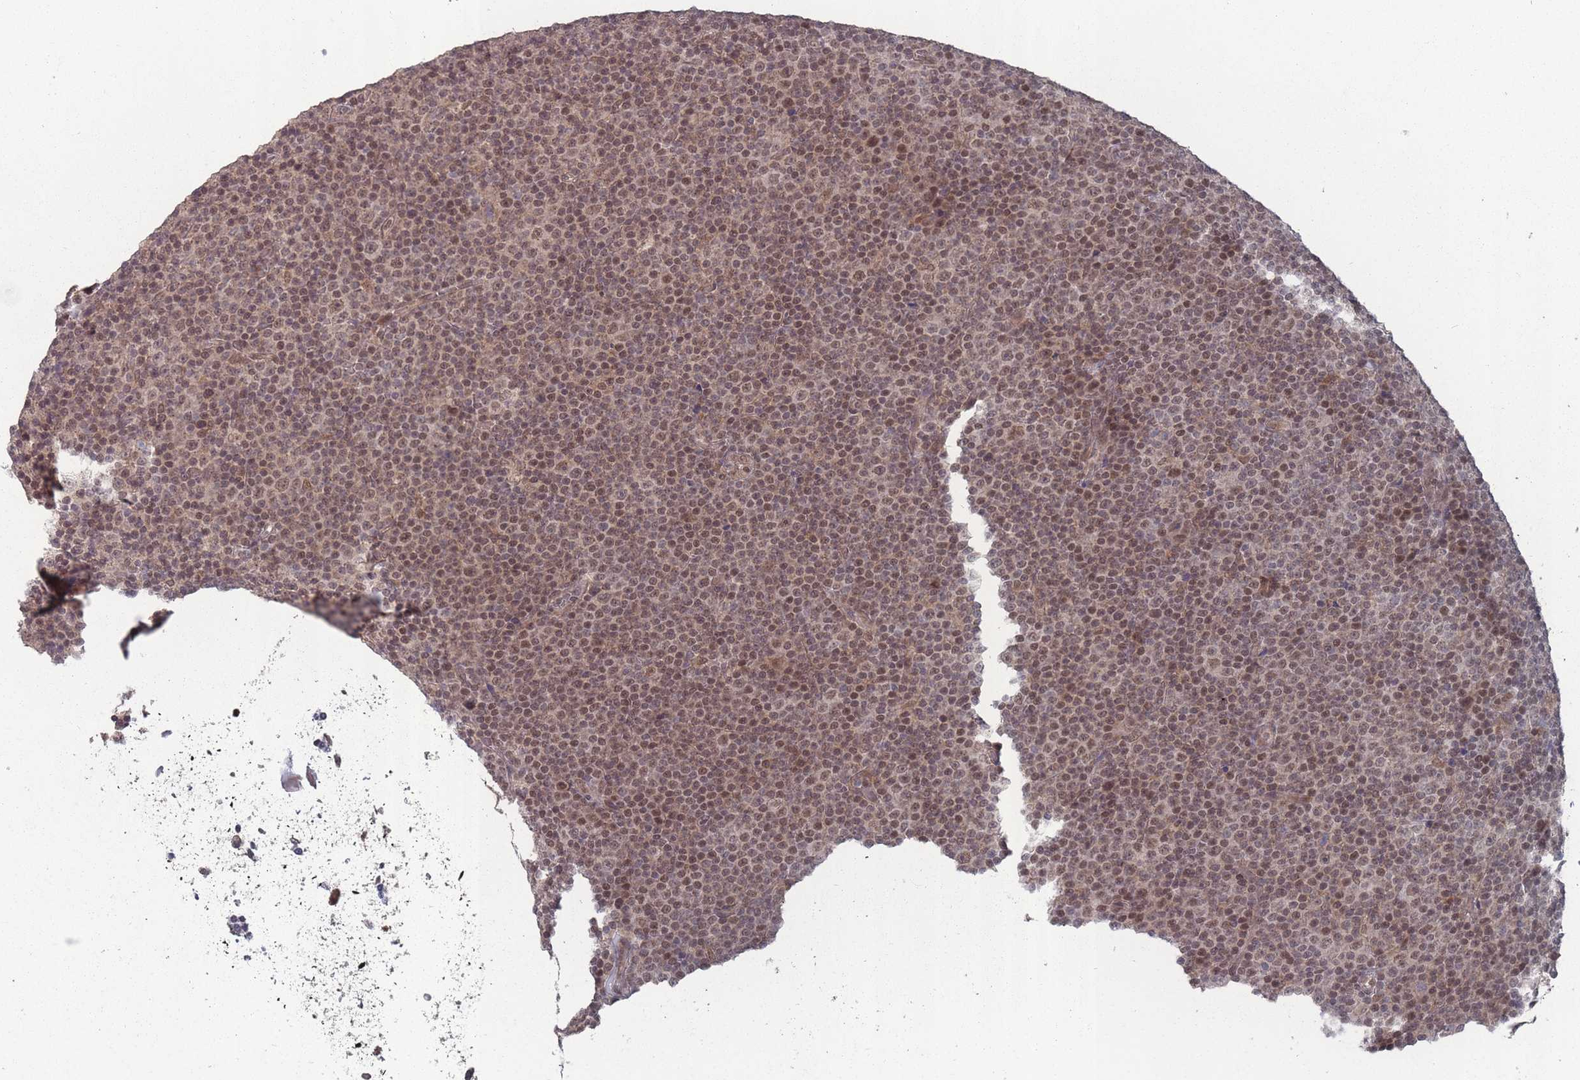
{"staining": {"intensity": "moderate", "quantity": "25%-75%", "location": "nuclear"}, "tissue": "lymphoma", "cell_type": "Tumor cells", "image_type": "cancer", "snomed": [{"axis": "morphology", "description": "Malignant lymphoma, non-Hodgkin's type, Low grade"}, {"axis": "topography", "description": "Lymph node"}], "caption": "A histopathology image of human malignant lymphoma, non-Hodgkin's type (low-grade) stained for a protein shows moderate nuclear brown staining in tumor cells.", "gene": "CNTRL", "patient": {"sex": "female", "age": 67}}